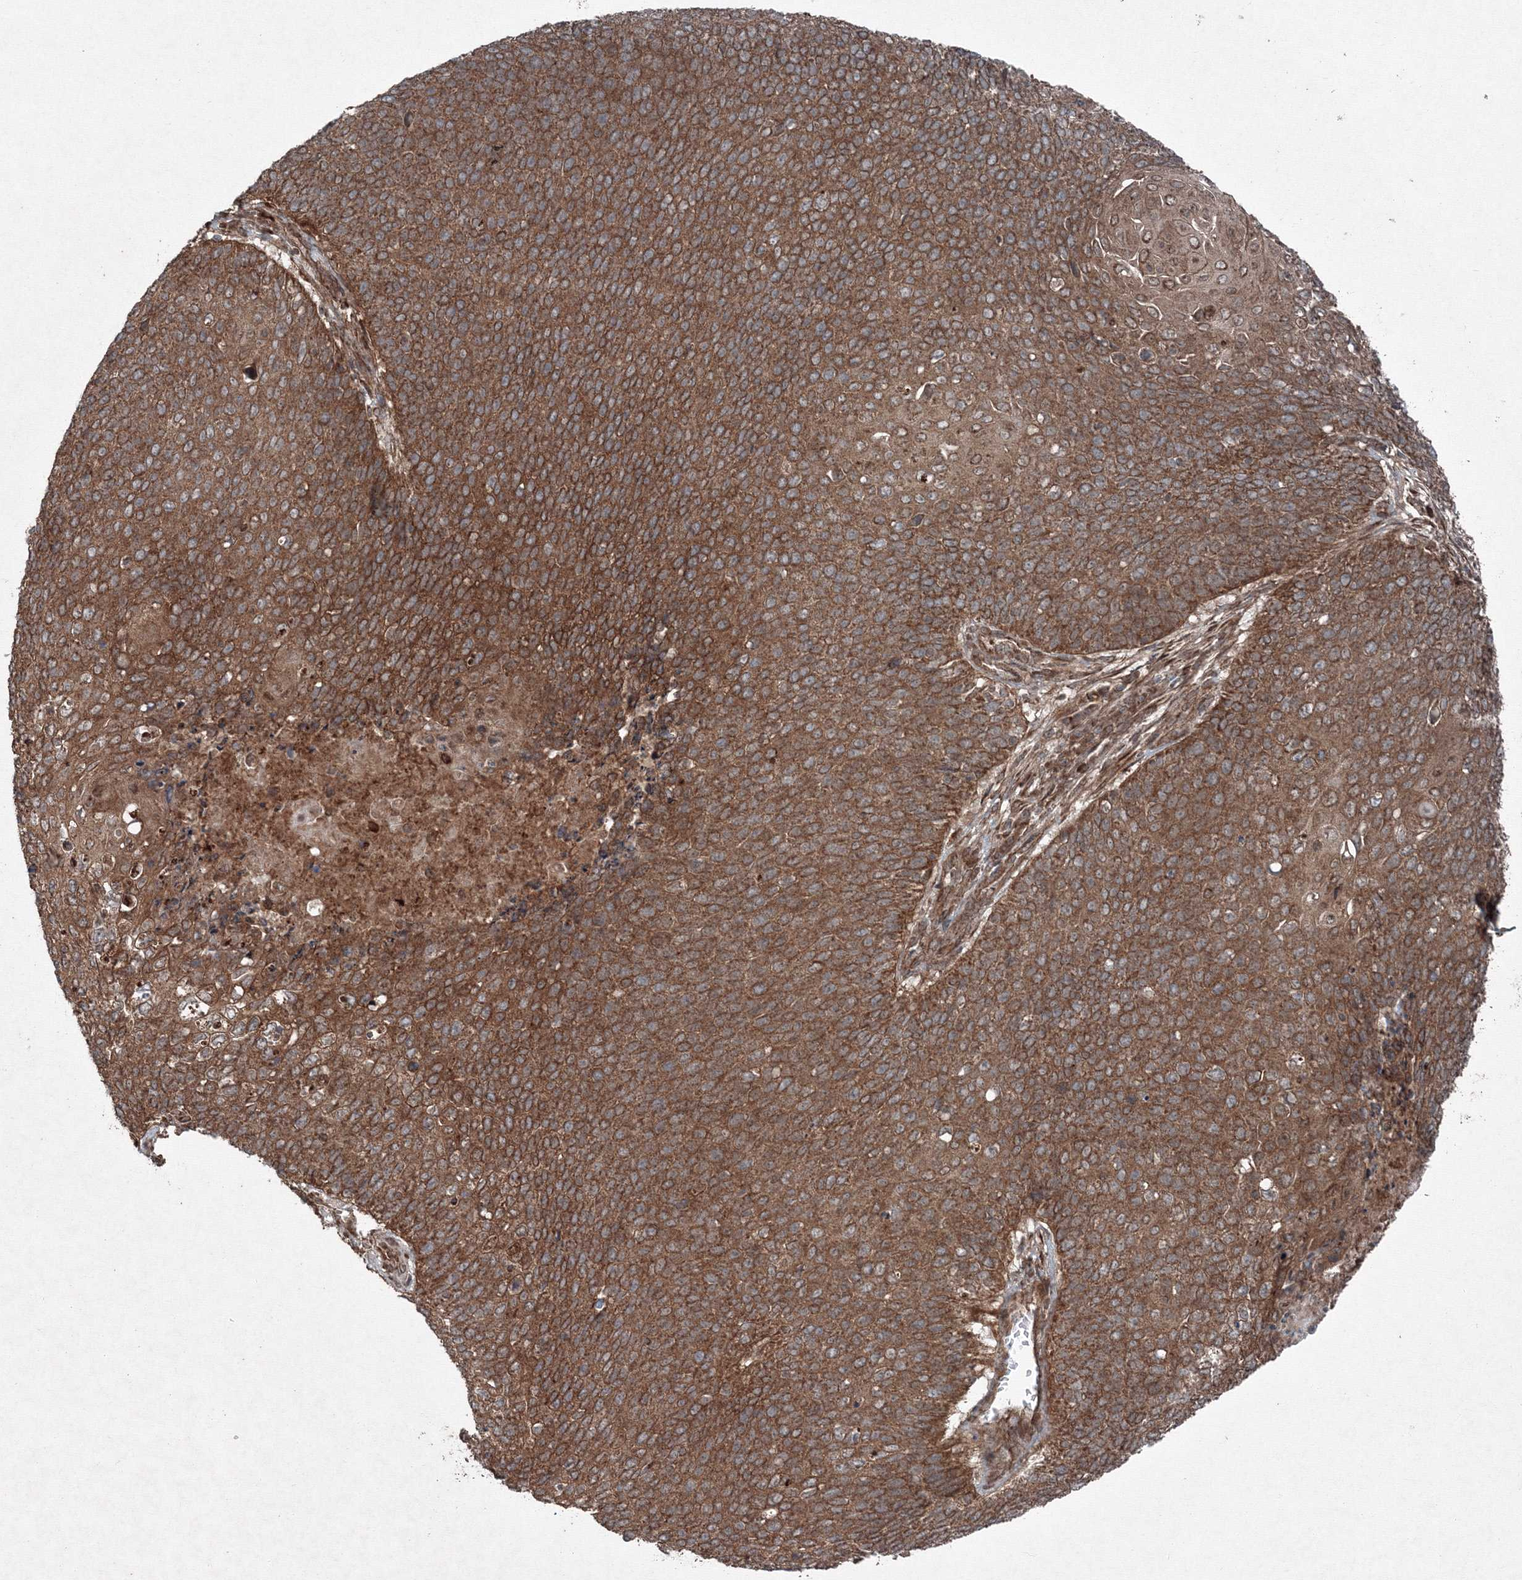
{"staining": {"intensity": "strong", "quantity": ">75%", "location": "cytoplasmic/membranous"}, "tissue": "cervical cancer", "cell_type": "Tumor cells", "image_type": "cancer", "snomed": [{"axis": "morphology", "description": "Squamous cell carcinoma, NOS"}, {"axis": "topography", "description": "Cervix"}], "caption": "An IHC image of neoplastic tissue is shown. Protein staining in brown shows strong cytoplasmic/membranous positivity in cervical cancer (squamous cell carcinoma) within tumor cells. Nuclei are stained in blue.", "gene": "COPS7B", "patient": {"sex": "female", "age": 39}}